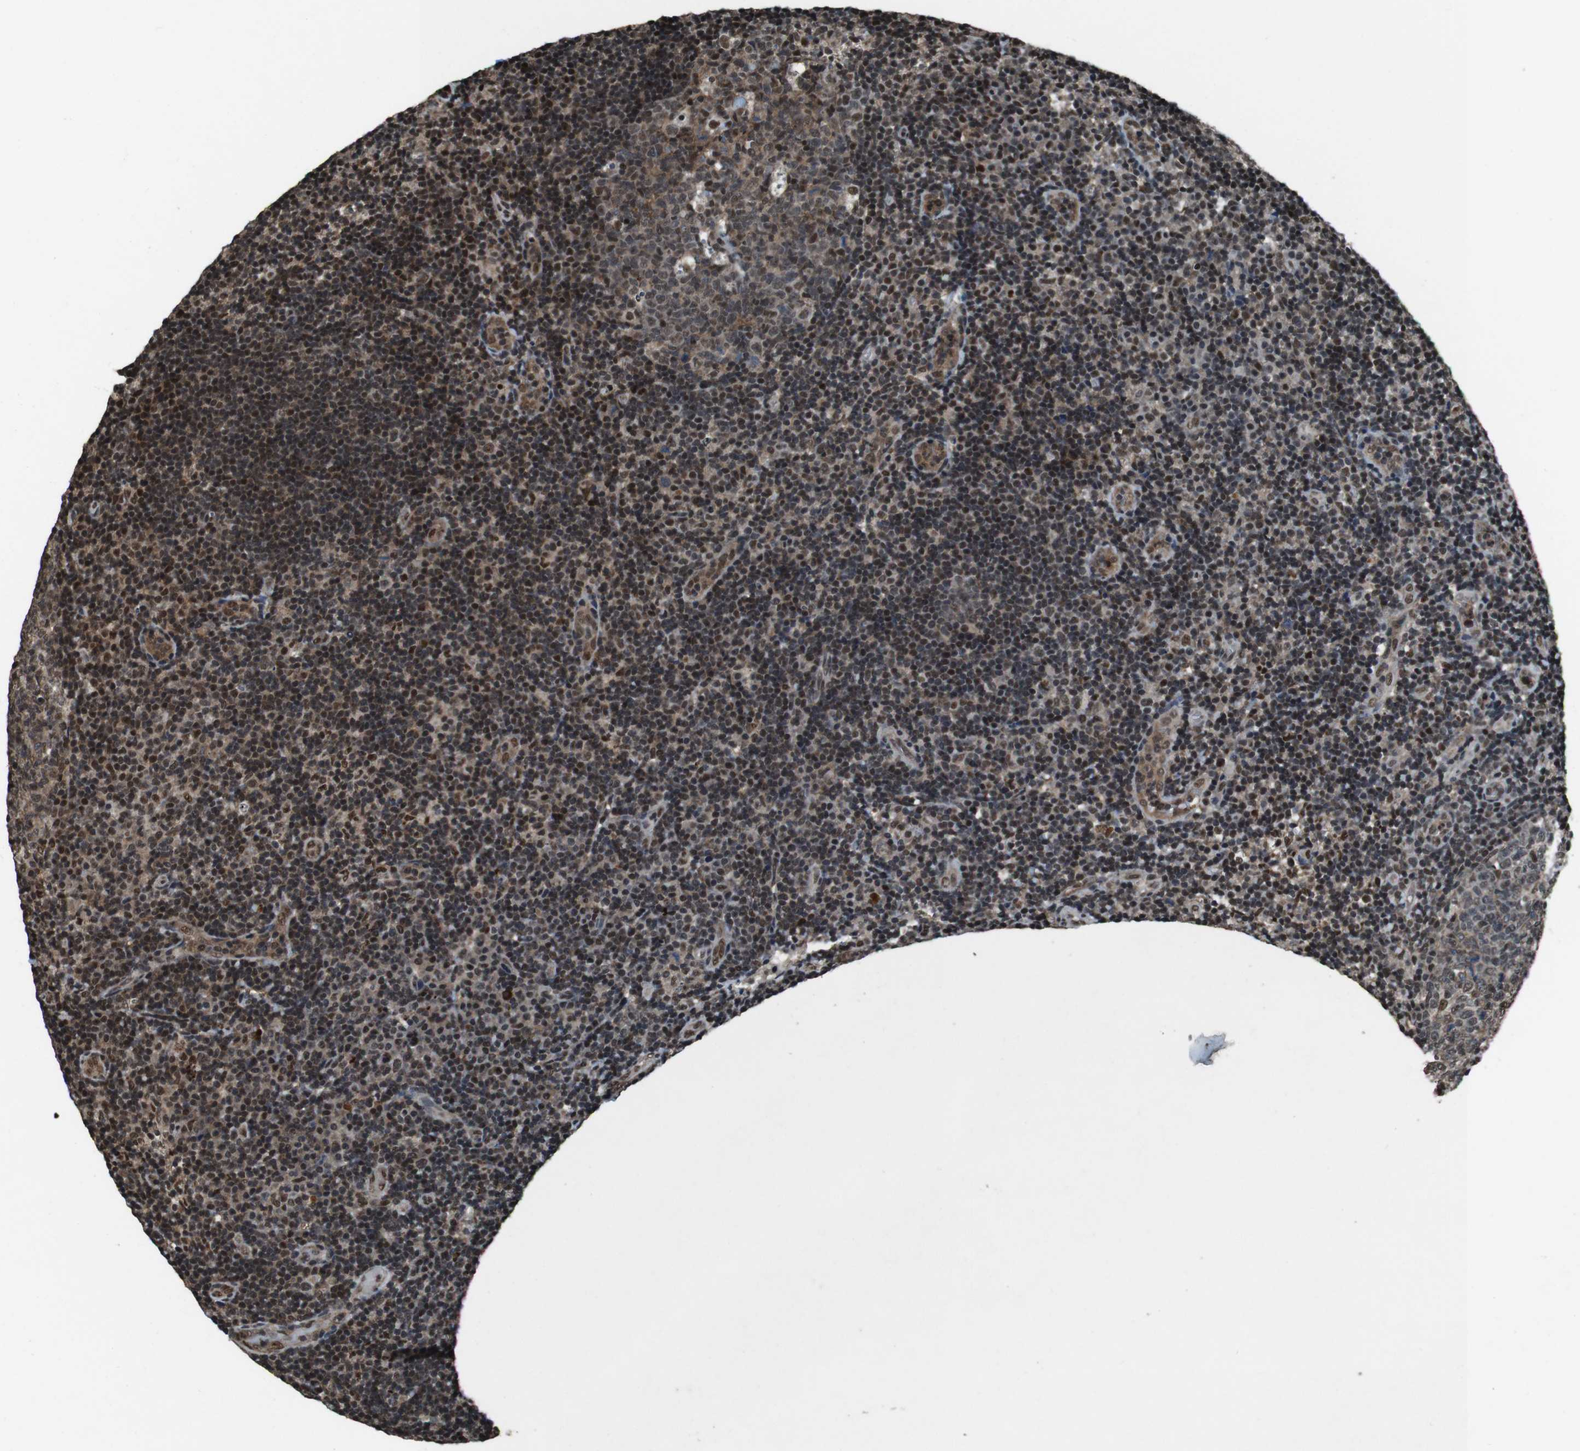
{"staining": {"intensity": "moderate", "quantity": "25%-75%", "location": "cytoplasmic/membranous,nuclear"}, "tissue": "tonsil", "cell_type": "Germinal center cells", "image_type": "normal", "snomed": [{"axis": "morphology", "description": "Normal tissue, NOS"}, {"axis": "topography", "description": "Tonsil"}], "caption": "The photomicrograph demonstrates staining of normal tonsil, revealing moderate cytoplasmic/membranous,nuclear protein positivity (brown color) within germinal center cells.", "gene": "NR4A2", "patient": {"sex": "female", "age": 40}}